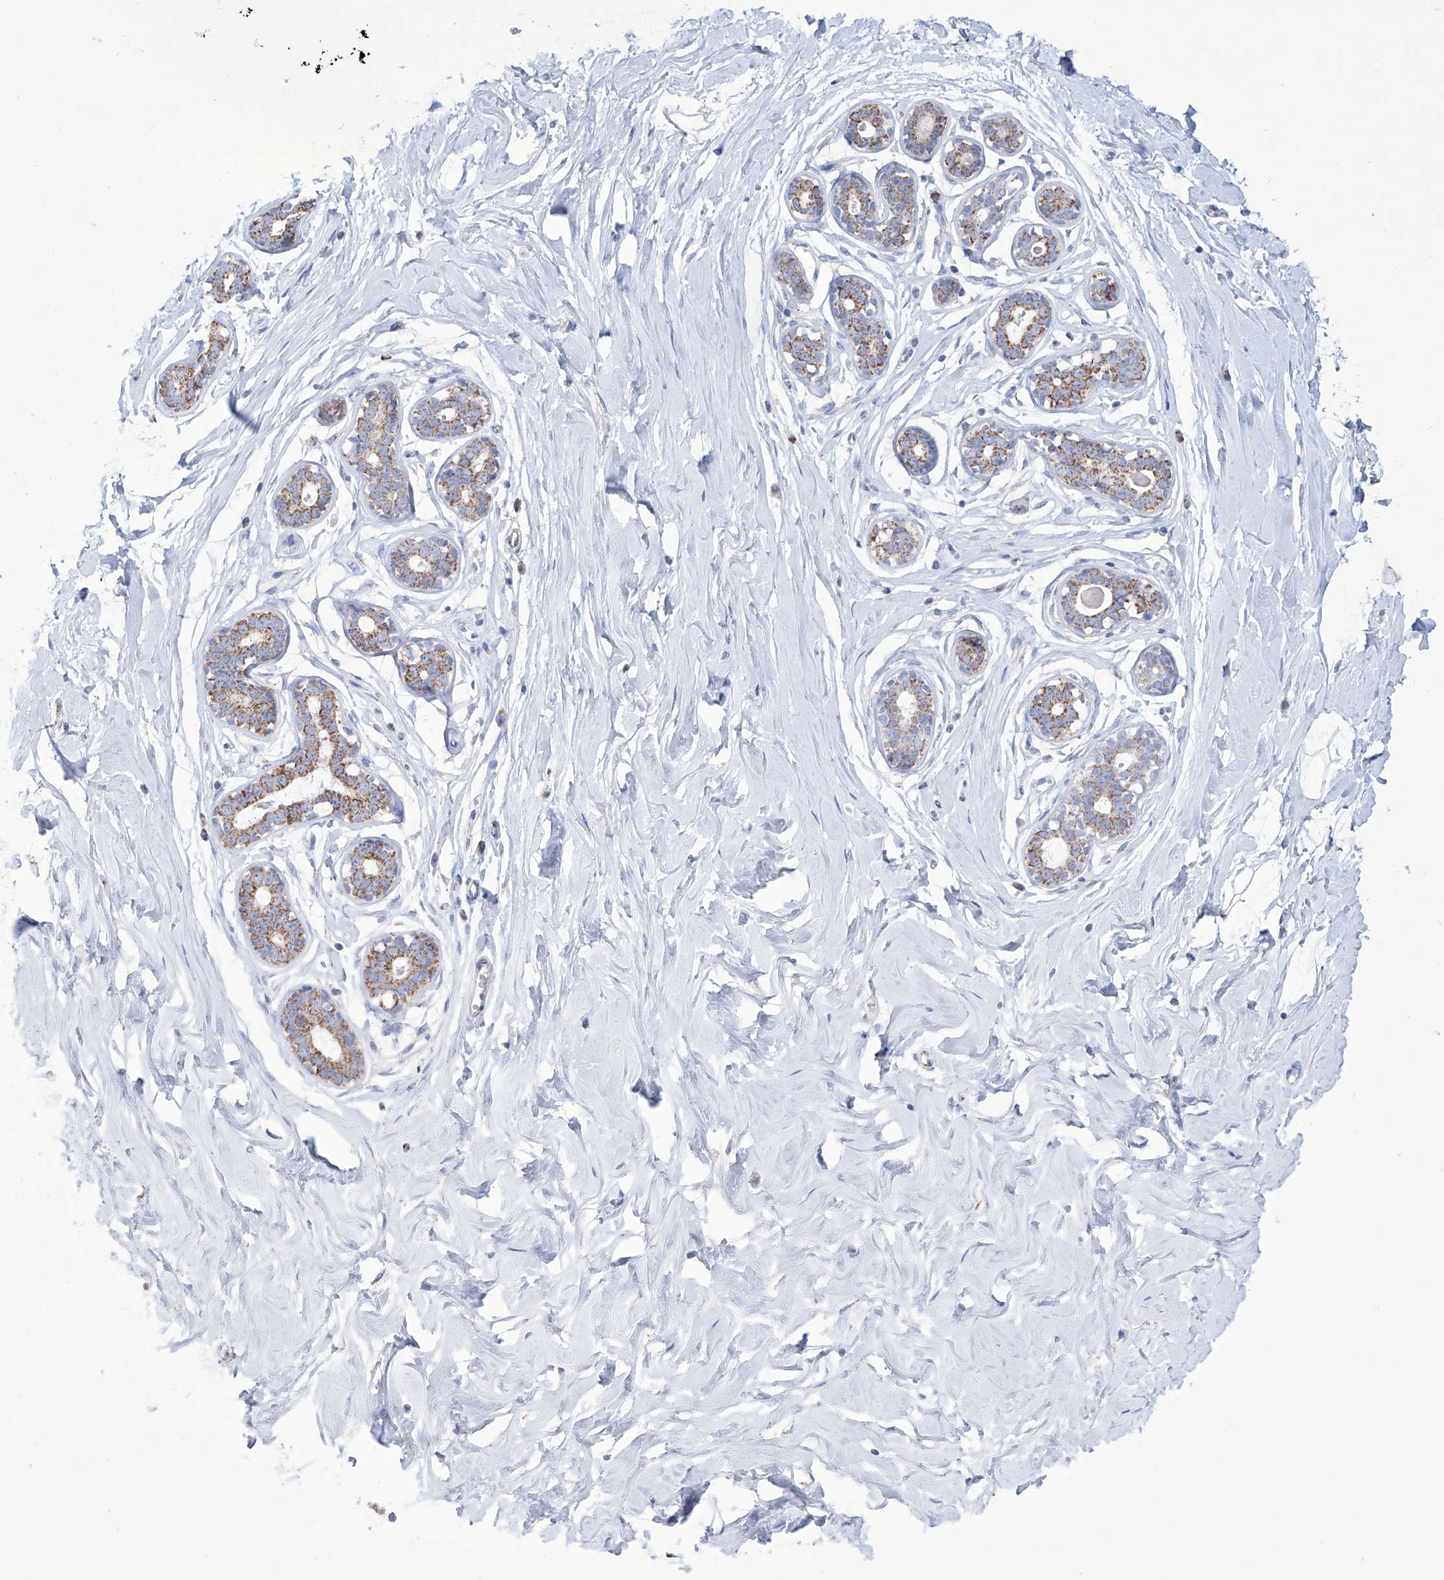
{"staining": {"intensity": "negative", "quantity": "none", "location": "none"}, "tissue": "breast", "cell_type": "Adipocytes", "image_type": "normal", "snomed": [{"axis": "morphology", "description": "Normal tissue, NOS"}, {"axis": "morphology", "description": "Adenoma, NOS"}, {"axis": "topography", "description": "Breast"}], "caption": "Breast stained for a protein using immunohistochemistry (IHC) reveals no staining adipocytes.", "gene": "ALDH6A1", "patient": {"sex": "female", "age": 23}}